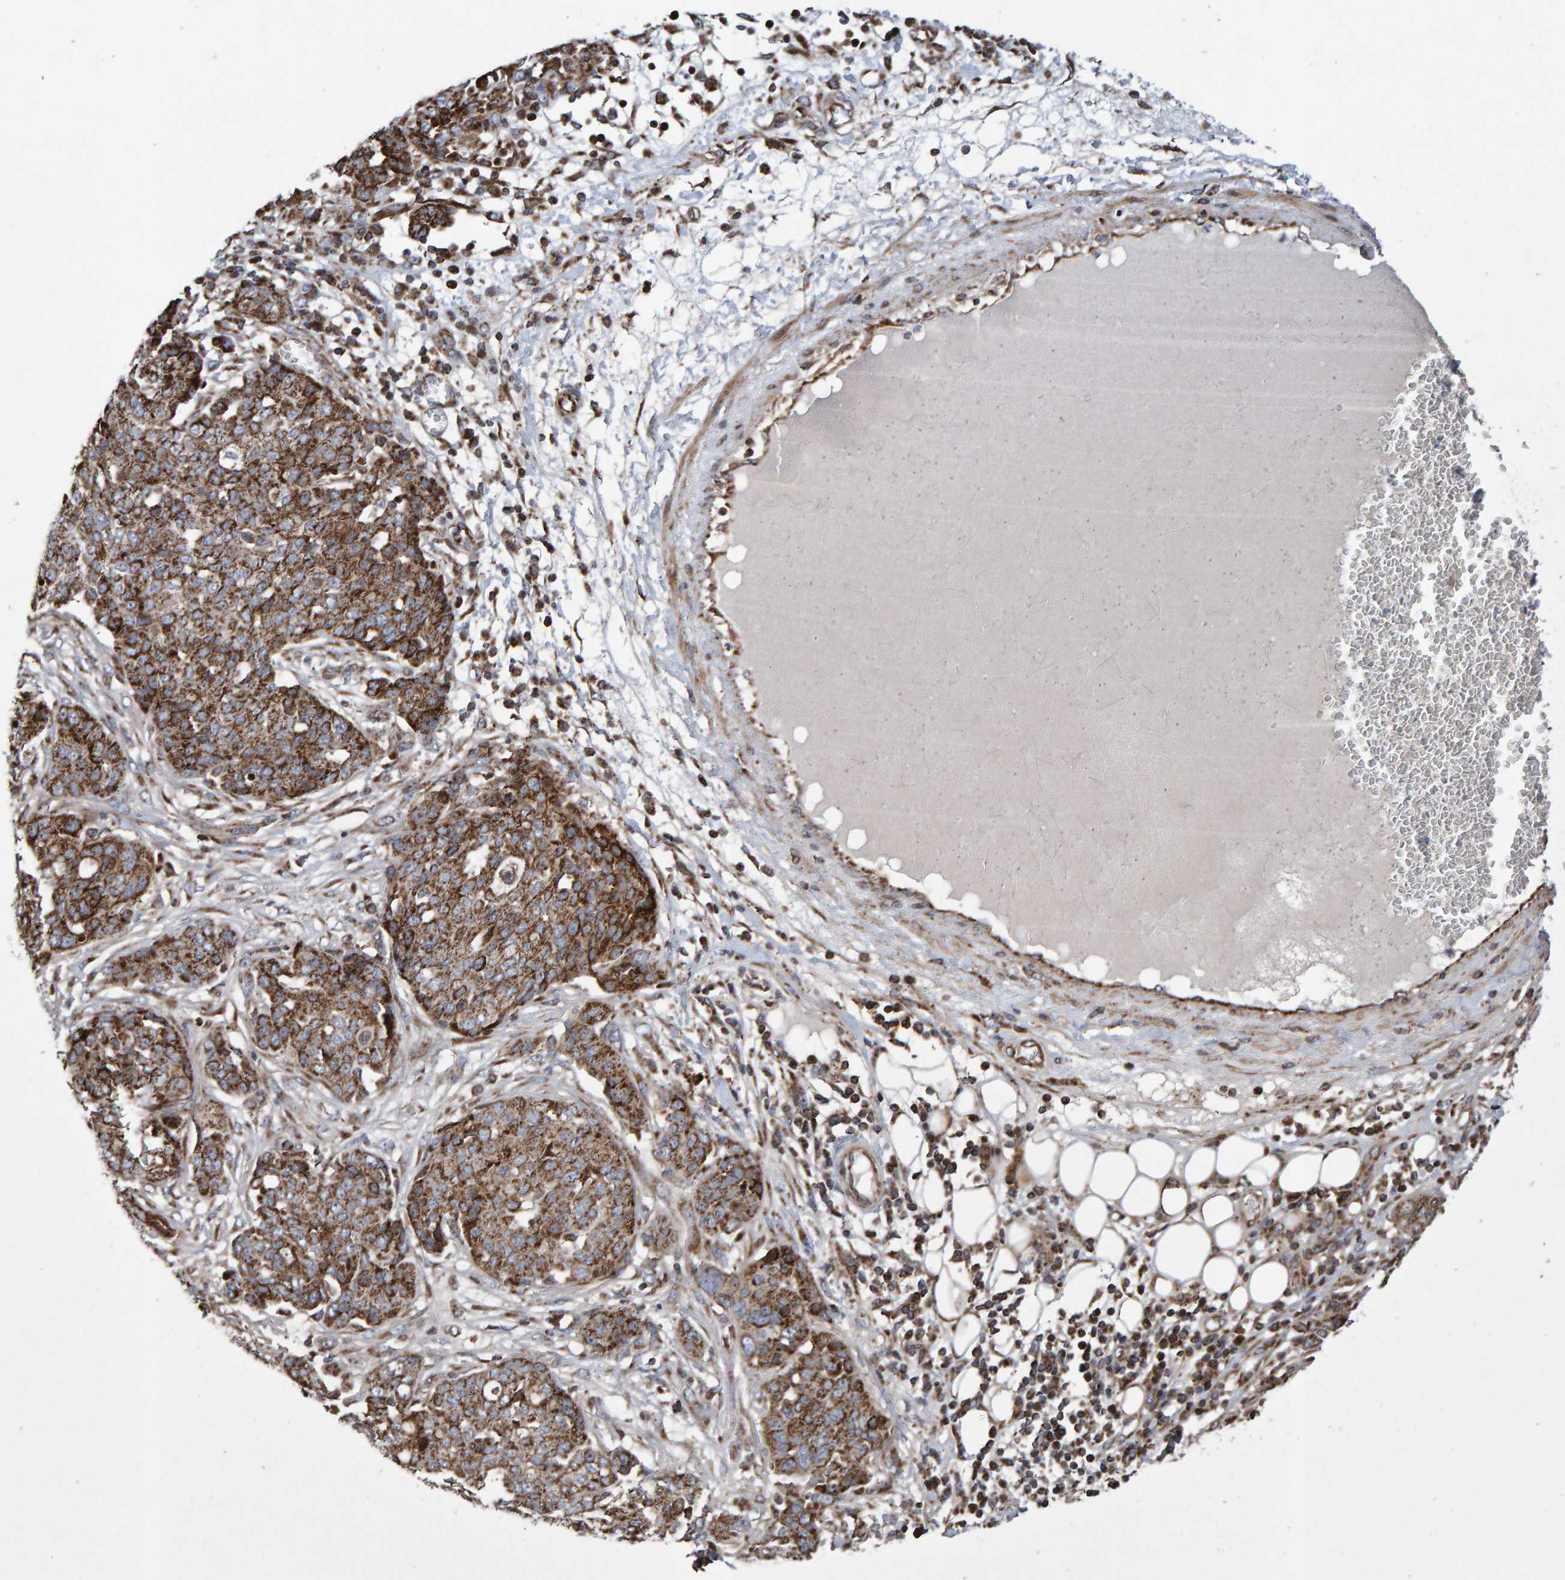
{"staining": {"intensity": "moderate", "quantity": ">75%", "location": "cytoplasmic/membranous"}, "tissue": "ovarian cancer", "cell_type": "Tumor cells", "image_type": "cancer", "snomed": [{"axis": "morphology", "description": "Cystadenocarcinoma, serous, NOS"}, {"axis": "topography", "description": "Soft tissue"}, {"axis": "topography", "description": "Ovary"}], "caption": "A medium amount of moderate cytoplasmic/membranous expression is present in approximately >75% of tumor cells in serous cystadenocarcinoma (ovarian) tissue.", "gene": "PECR", "patient": {"sex": "female", "age": 57}}